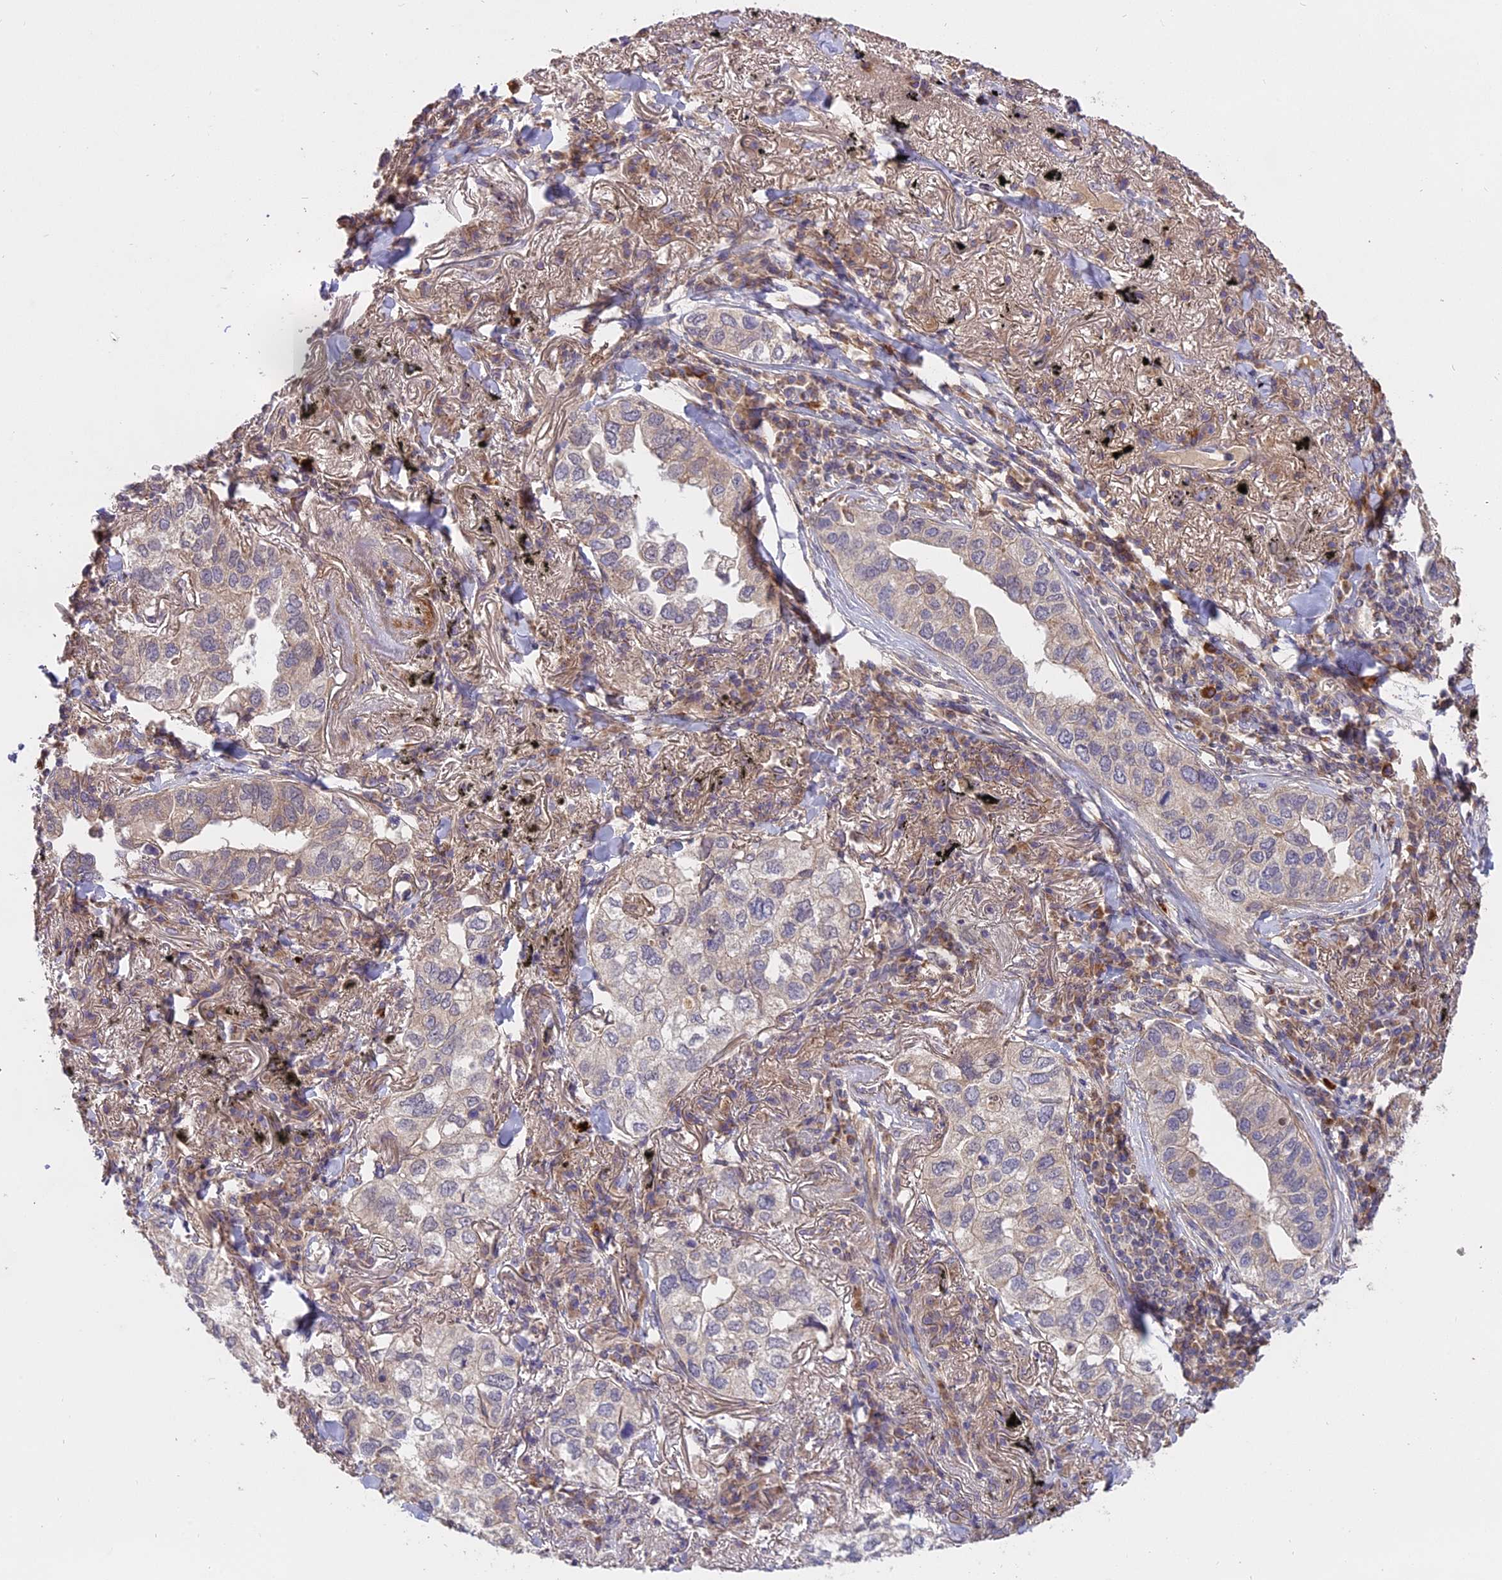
{"staining": {"intensity": "weak", "quantity": "<25%", "location": "cytoplasmic/membranous"}, "tissue": "lung cancer", "cell_type": "Tumor cells", "image_type": "cancer", "snomed": [{"axis": "morphology", "description": "Adenocarcinoma, NOS"}, {"axis": "topography", "description": "Lung"}], "caption": "Immunohistochemistry micrograph of human lung cancer (adenocarcinoma) stained for a protein (brown), which demonstrates no positivity in tumor cells.", "gene": "MEMO1", "patient": {"sex": "male", "age": 65}}